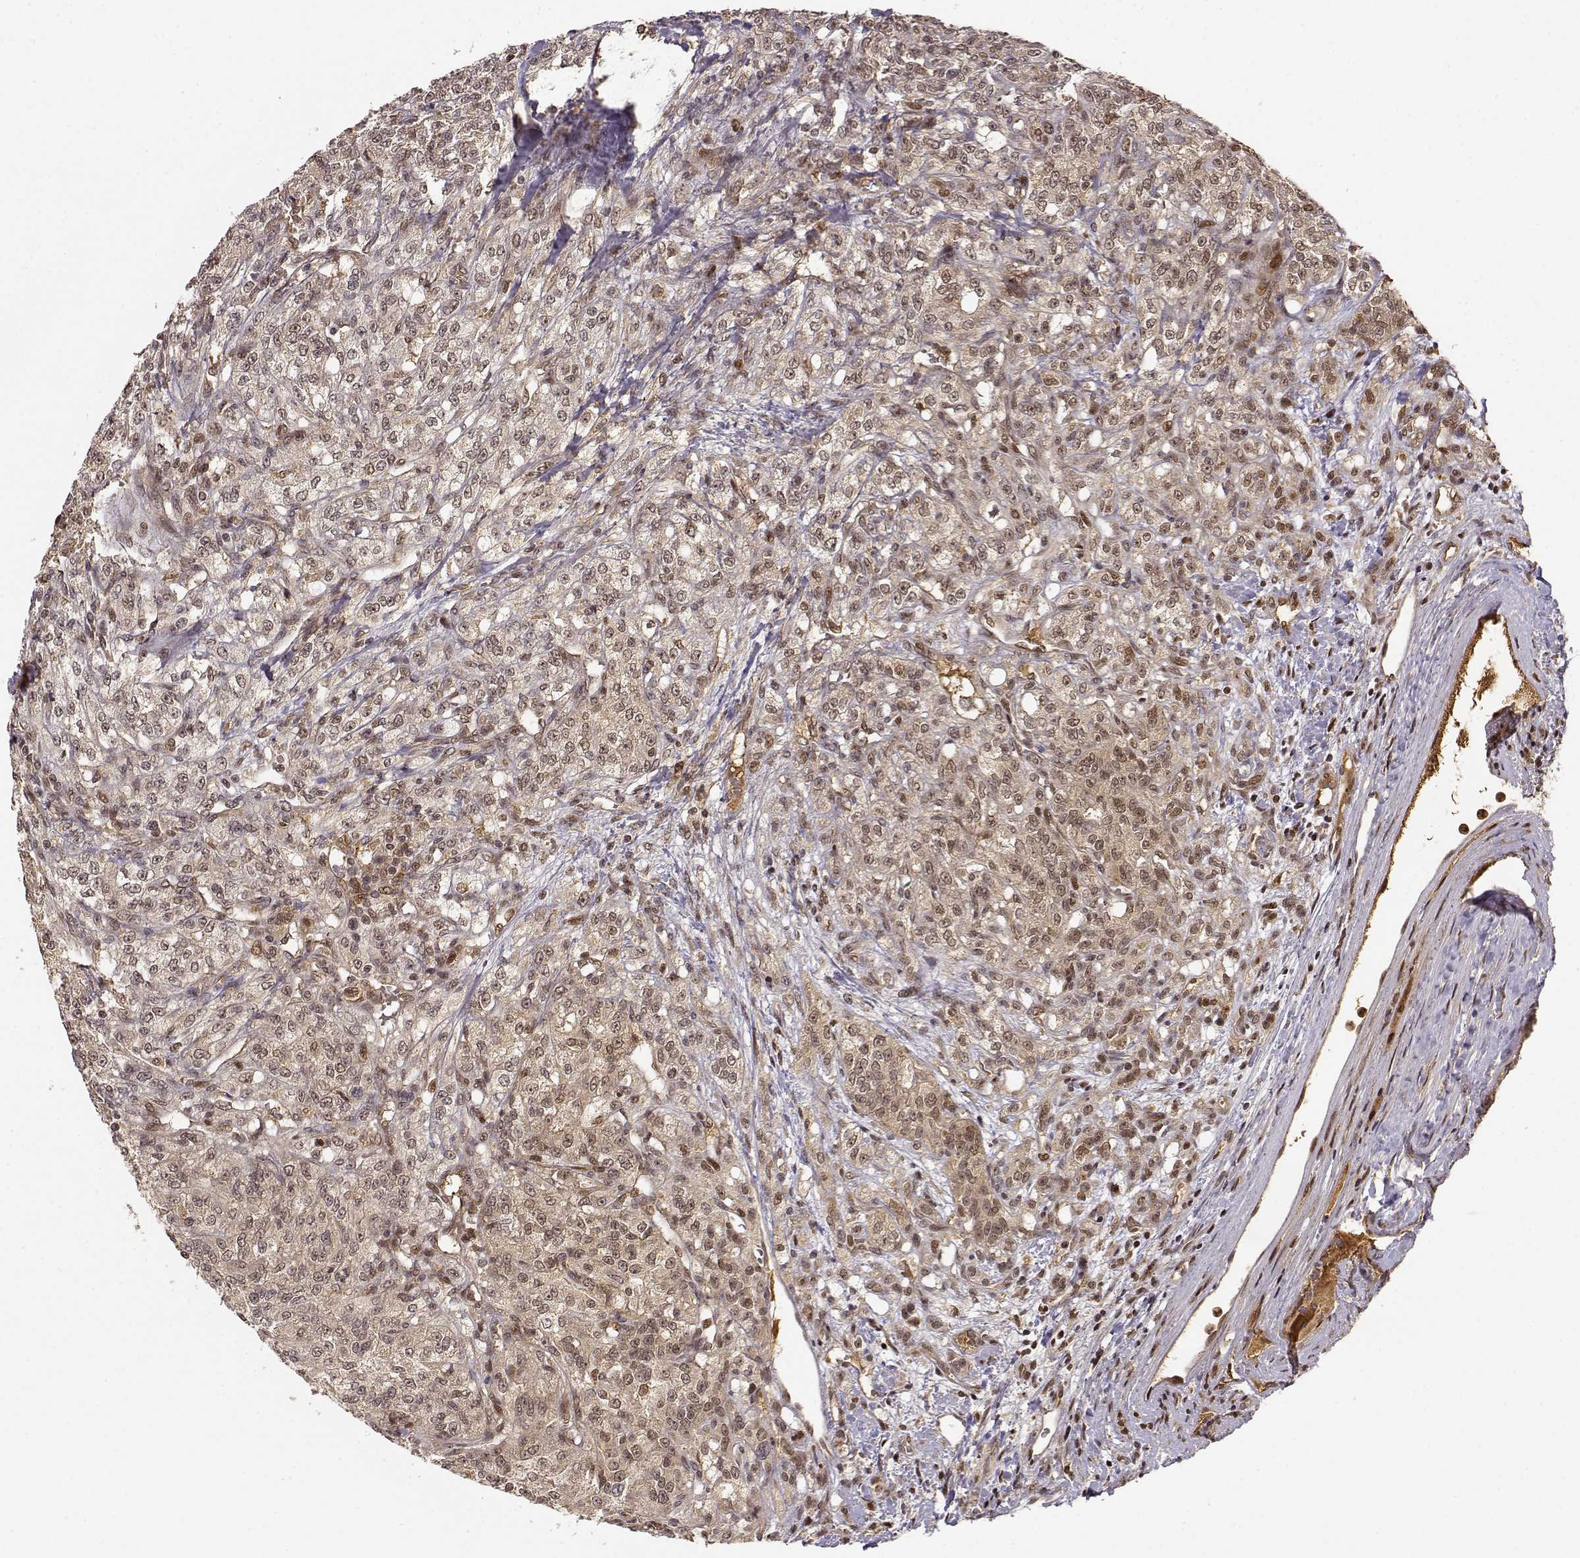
{"staining": {"intensity": "weak", "quantity": ">75%", "location": "cytoplasmic/membranous,nuclear"}, "tissue": "renal cancer", "cell_type": "Tumor cells", "image_type": "cancer", "snomed": [{"axis": "morphology", "description": "Adenocarcinoma, NOS"}, {"axis": "topography", "description": "Kidney"}], "caption": "Immunohistochemical staining of renal adenocarcinoma demonstrates low levels of weak cytoplasmic/membranous and nuclear protein staining in about >75% of tumor cells.", "gene": "MAEA", "patient": {"sex": "female", "age": 63}}